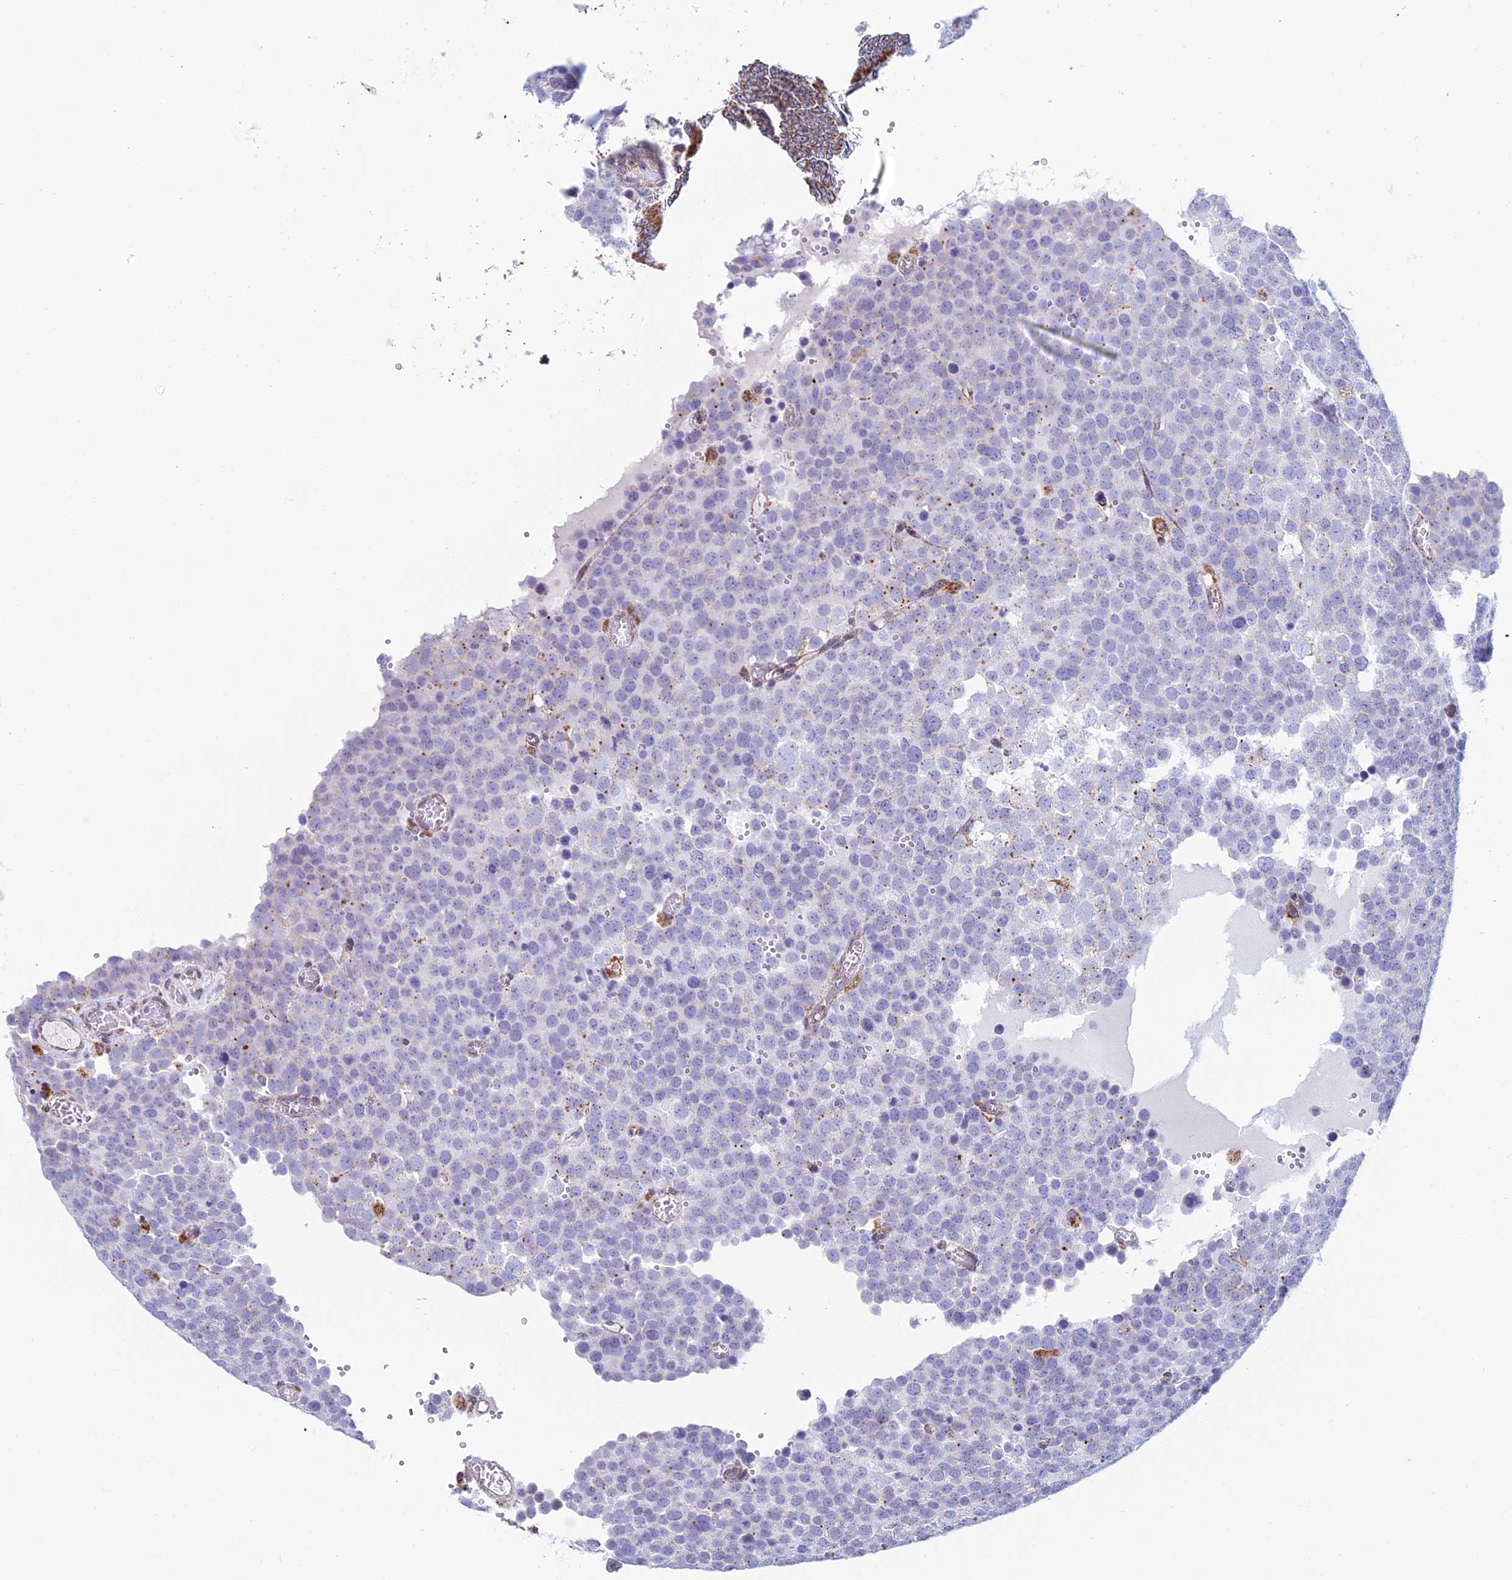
{"staining": {"intensity": "negative", "quantity": "none", "location": "none"}, "tissue": "testis cancer", "cell_type": "Tumor cells", "image_type": "cancer", "snomed": [{"axis": "morphology", "description": "Normal tissue, NOS"}, {"axis": "morphology", "description": "Seminoma, NOS"}, {"axis": "topography", "description": "Testis"}], "caption": "Tumor cells are negative for protein expression in human testis seminoma.", "gene": "ZNG1B", "patient": {"sex": "male", "age": 71}}